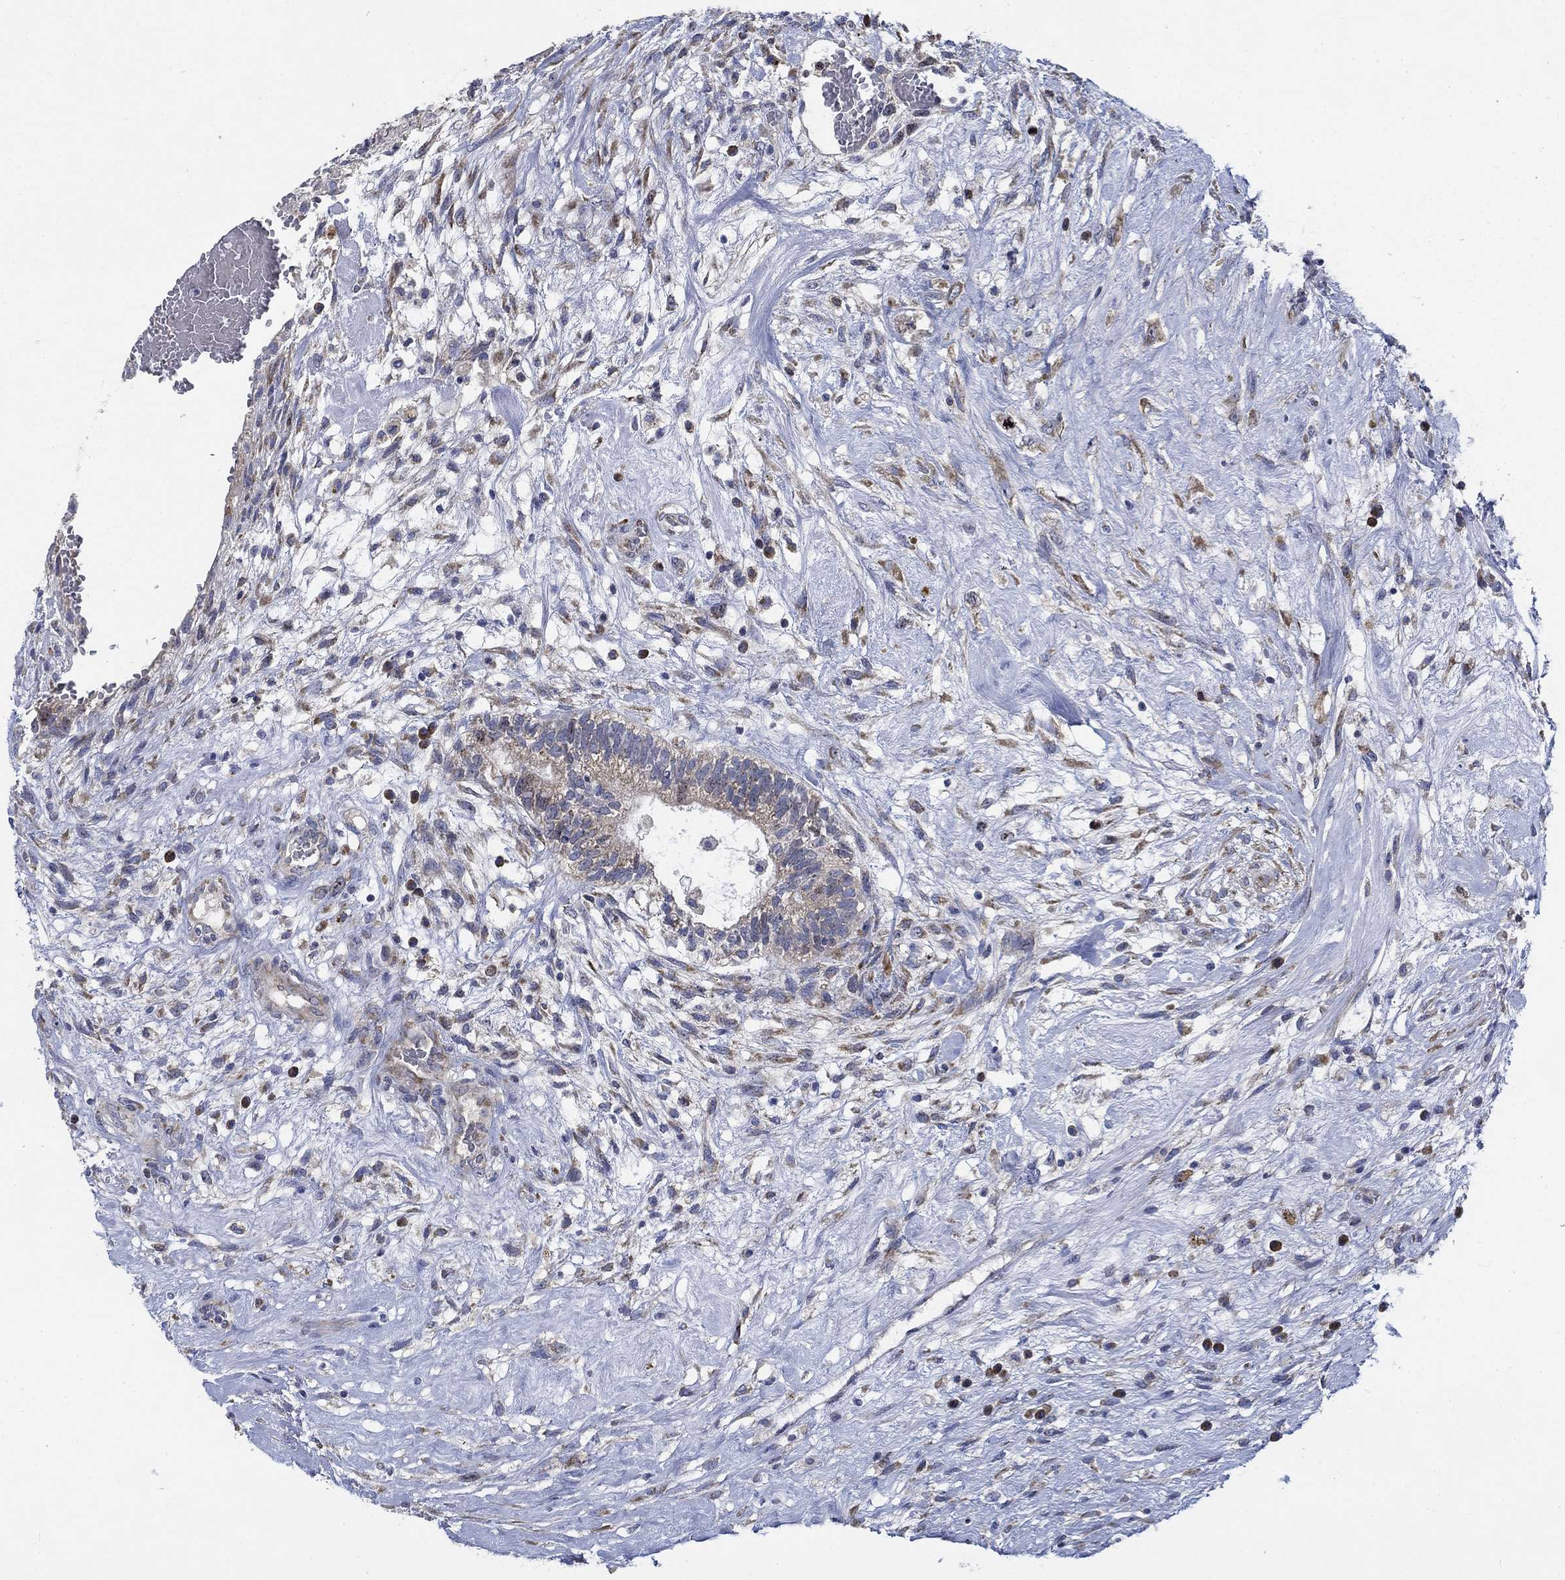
{"staining": {"intensity": "negative", "quantity": "none", "location": "none"}, "tissue": "testis cancer", "cell_type": "Tumor cells", "image_type": "cancer", "snomed": [{"axis": "morphology", "description": "Normal tissue, NOS"}, {"axis": "morphology", "description": "Carcinoma, Embryonal, NOS"}, {"axis": "topography", "description": "Testis"}, {"axis": "topography", "description": "Epididymis"}], "caption": "This micrograph is of testis cancer stained with immunohistochemistry to label a protein in brown with the nuclei are counter-stained blue. There is no expression in tumor cells.", "gene": "MMP24", "patient": {"sex": "male", "age": 32}}